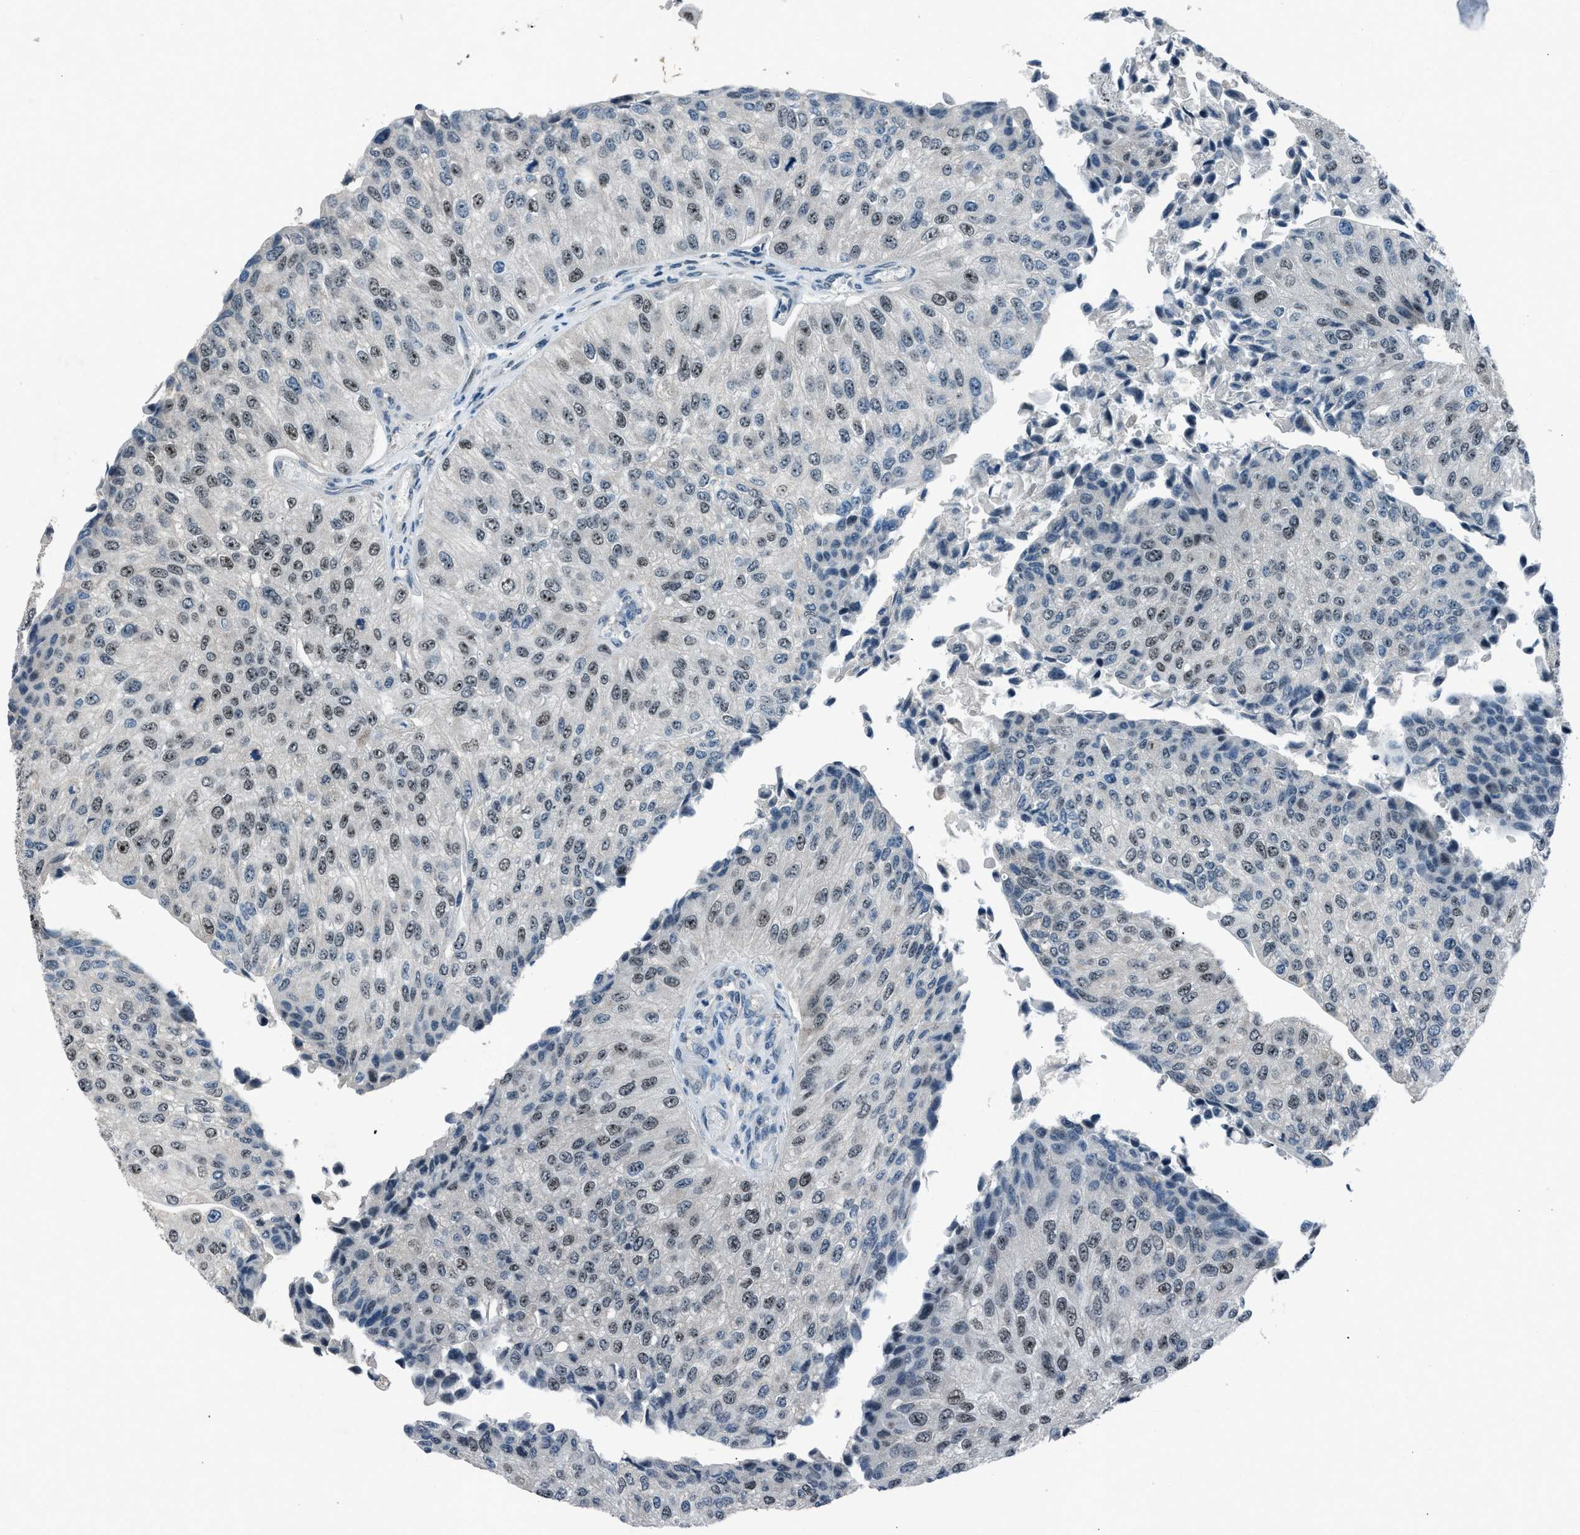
{"staining": {"intensity": "moderate", "quantity": "25%-75%", "location": "cytoplasmic/membranous,nuclear"}, "tissue": "urothelial cancer", "cell_type": "Tumor cells", "image_type": "cancer", "snomed": [{"axis": "morphology", "description": "Urothelial carcinoma, High grade"}, {"axis": "topography", "description": "Kidney"}, {"axis": "topography", "description": "Urinary bladder"}], "caption": "Brown immunohistochemical staining in urothelial carcinoma (high-grade) shows moderate cytoplasmic/membranous and nuclear staining in about 25%-75% of tumor cells. Using DAB (brown) and hematoxylin (blue) stains, captured at high magnification using brightfield microscopy.", "gene": "ADCY1", "patient": {"sex": "male", "age": 77}}